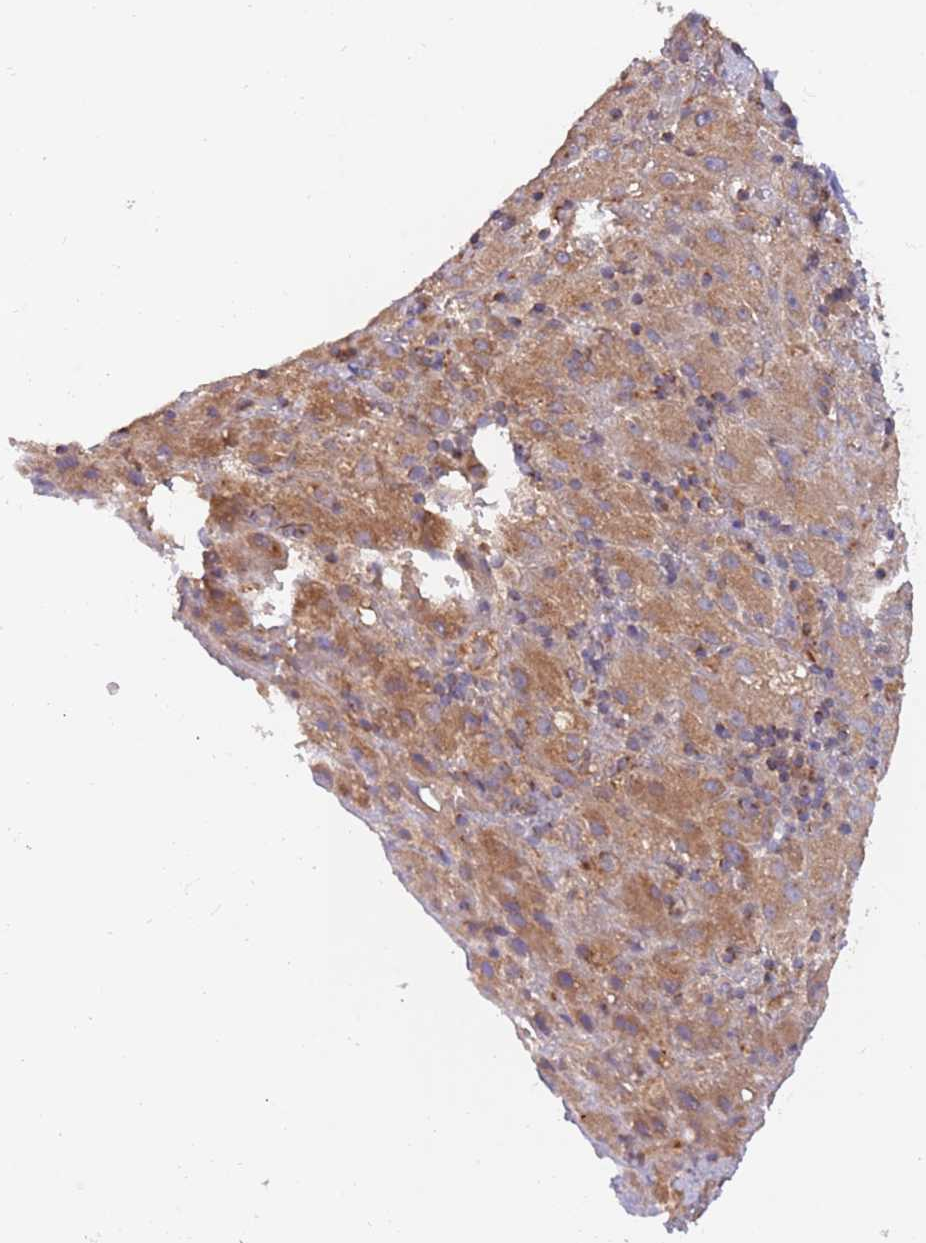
{"staining": {"intensity": "moderate", "quantity": ">75%", "location": "cytoplasmic/membranous"}, "tissue": "liver cancer", "cell_type": "Tumor cells", "image_type": "cancer", "snomed": [{"axis": "morphology", "description": "Carcinoma, Hepatocellular, NOS"}, {"axis": "topography", "description": "Liver"}], "caption": "Tumor cells exhibit medium levels of moderate cytoplasmic/membranous positivity in about >75% of cells in human liver cancer.", "gene": "GUK1", "patient": {"sex": "female", "age": 58}}